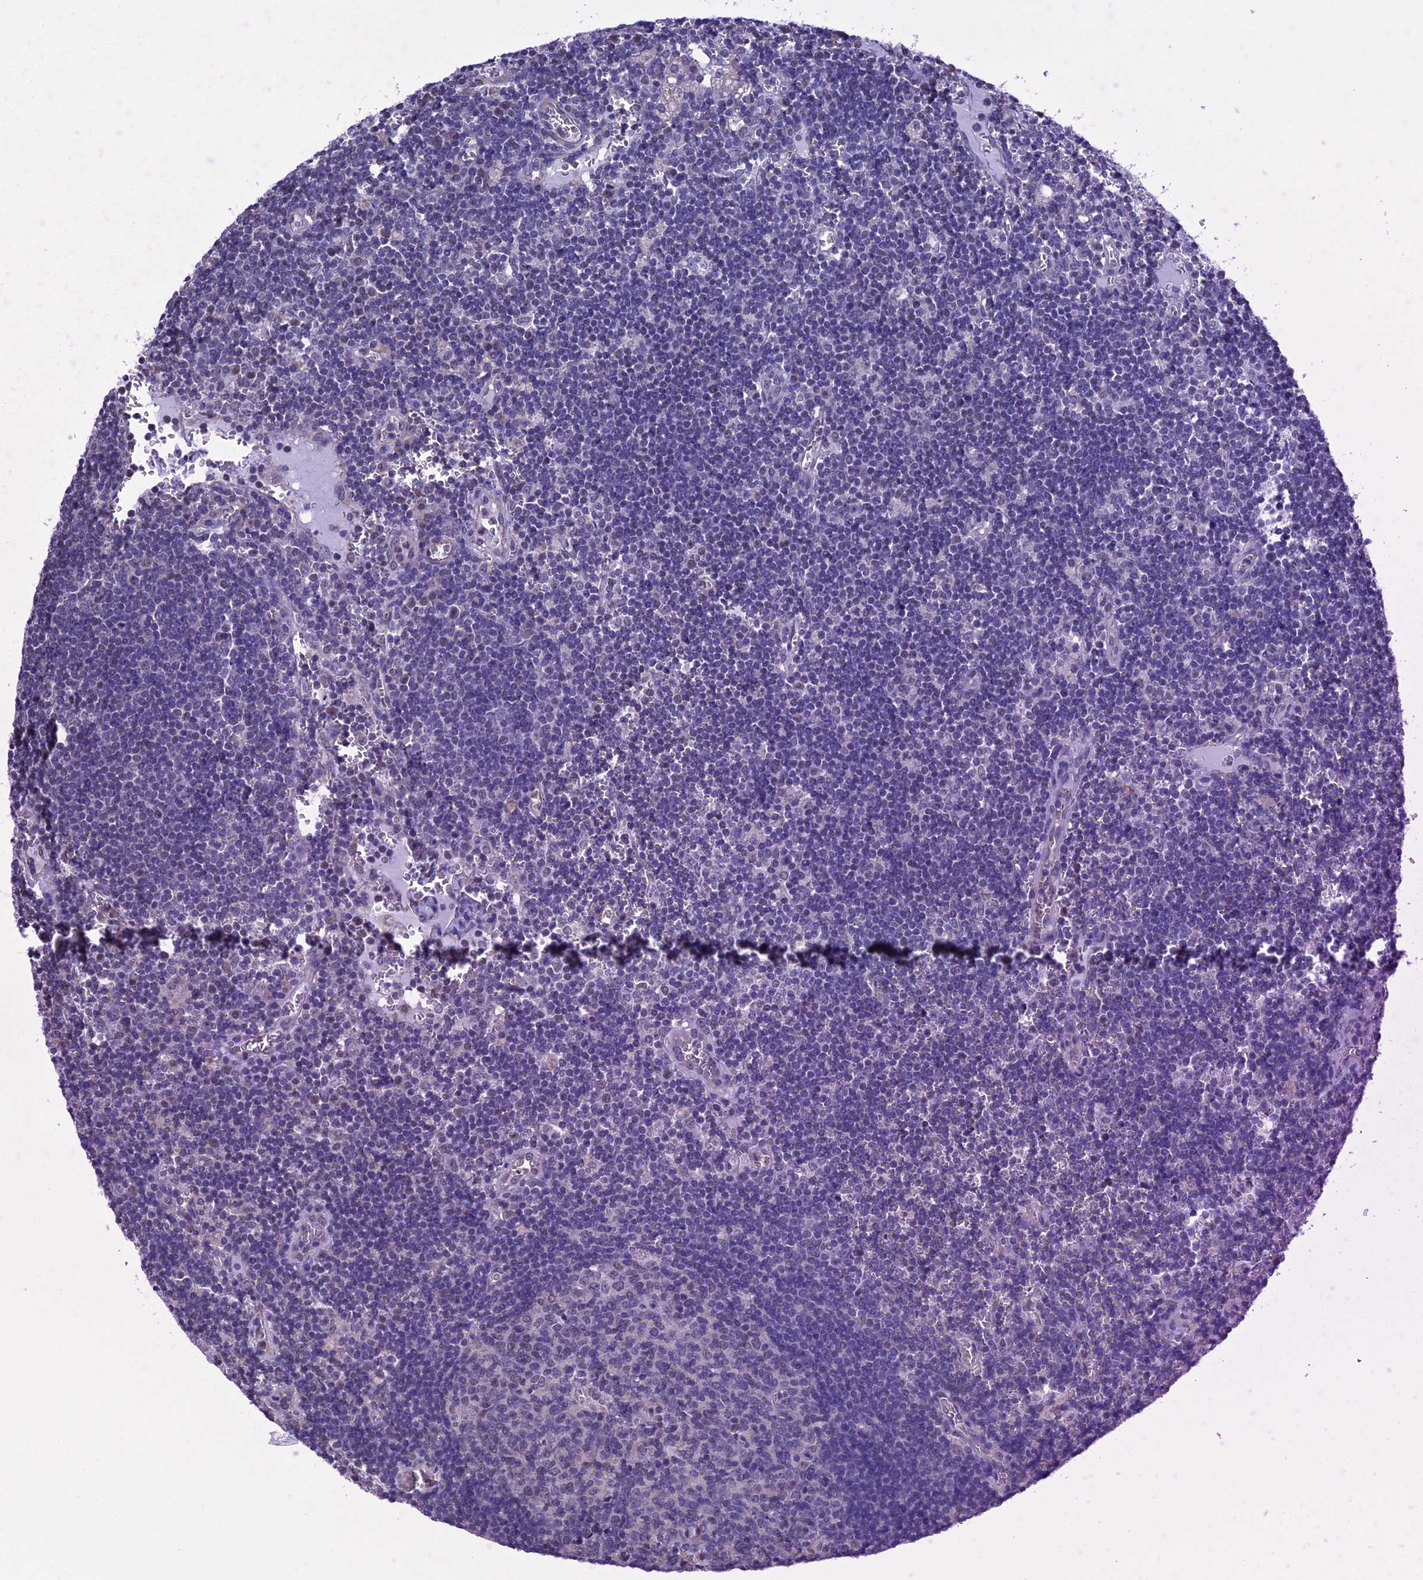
{"staining": {"intensity": "negative", "quantity": "none", "location": "none"}, "tissue": "lymph node", "cell_type": "Germinal center cells", "image_type": "normal", "snomed": [{"axis": "morphology", "description": "Normal tissue, NOS"}, {"axis": "topography", "description": "Lymph node"}], "caption": "Benign lymph node was stained to show a protein in brown. There is no significant staining in germinal center cells.", "gene": "SLC1A6", "patient": {"sex": "female", "age": 73}}